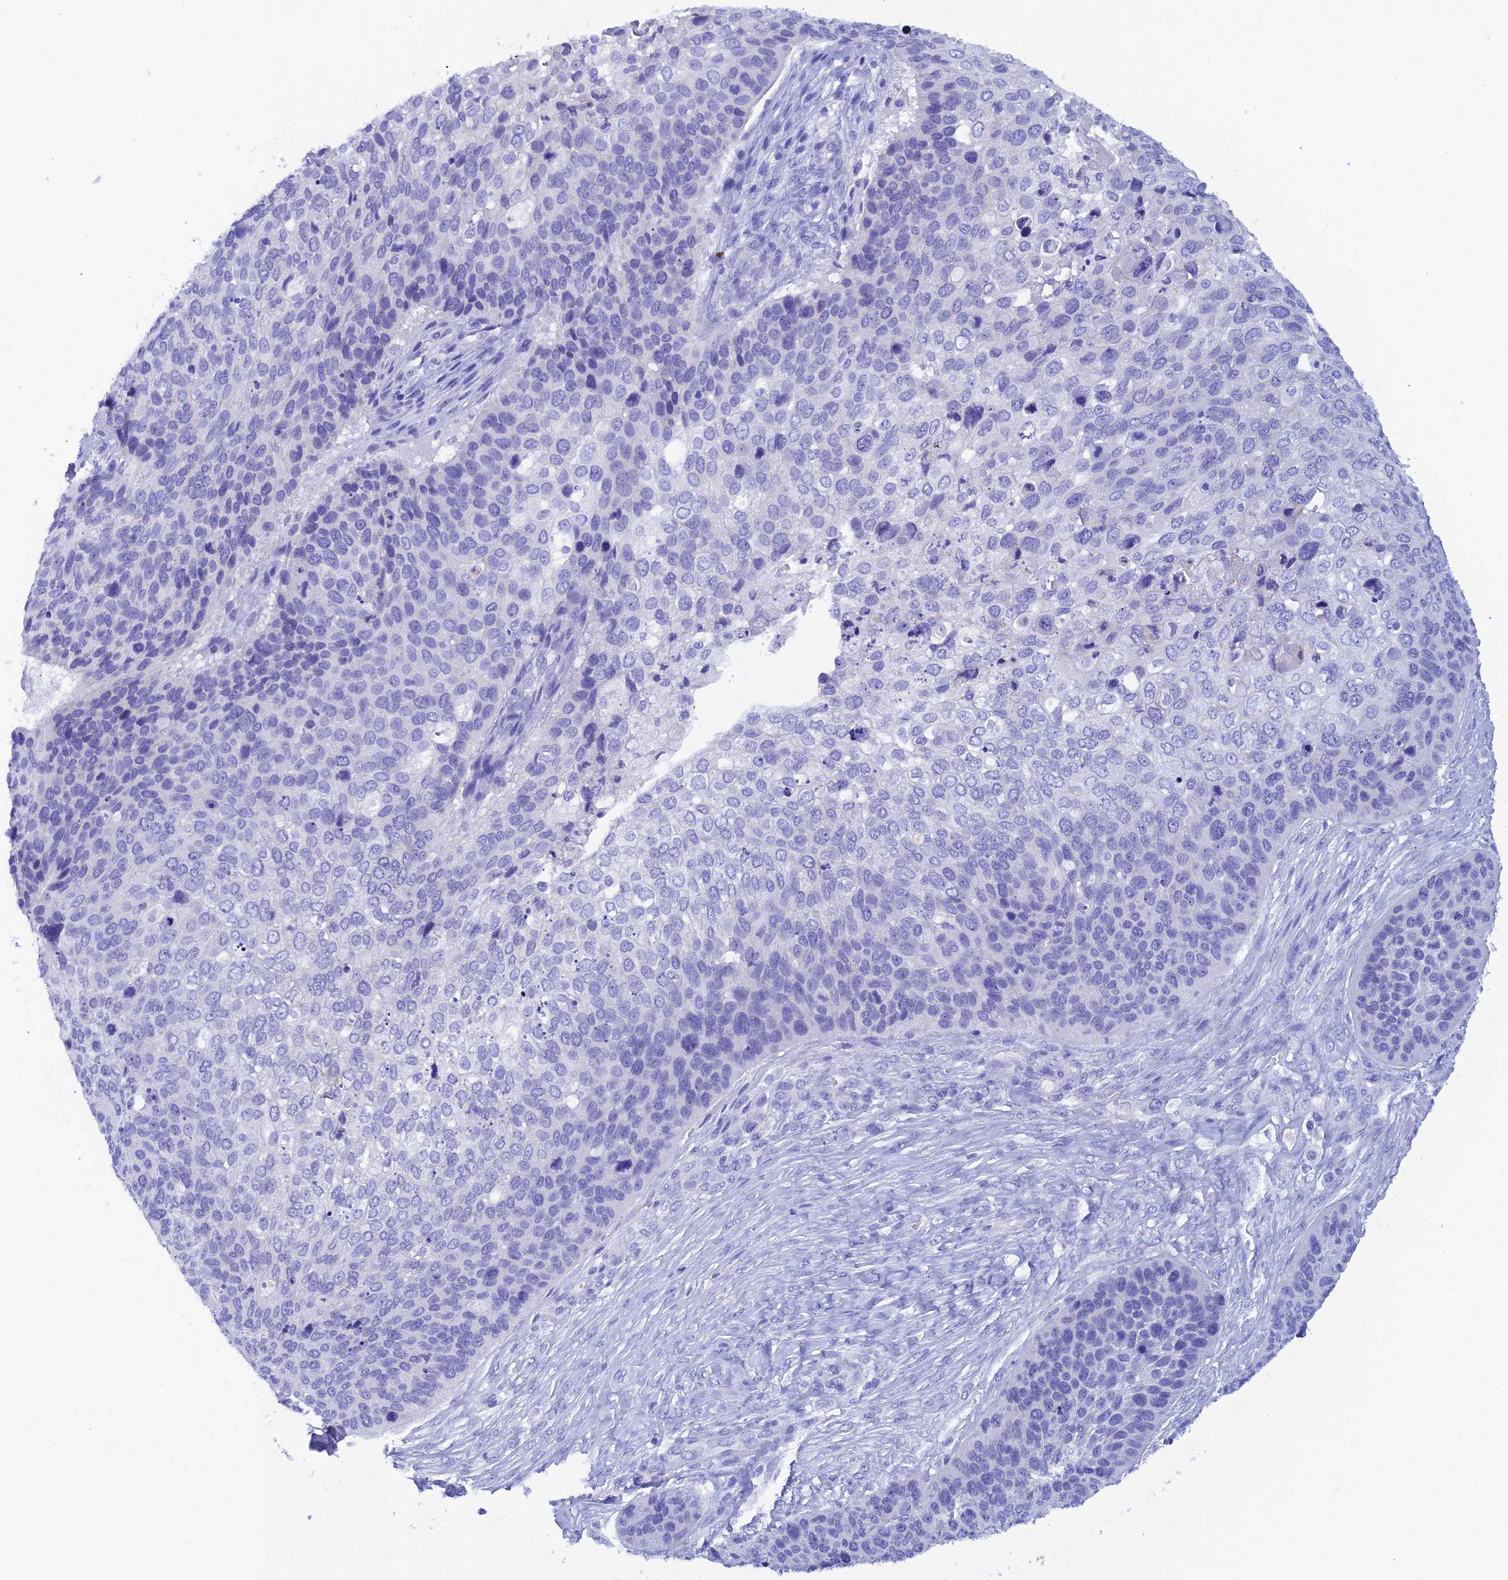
{"staining": {"intensity": "negative", "quantity": "none", "location": "none"}, "tissue": "skin cancer", "cell_type": "Tumor cells", "image_type": "cancer", "snomed": [{"axis": "morphology", "description": "Basal cell carcinoma"}, {"axis": "topography", "description": "Skin"}], "caption": "There is no significant staining in tumor cells of basal cell carcinoma (skin). The staining was performed using DAB to visualize the protein expression in brown, while the nuclei were stained in blue with hematoxylin (Magnification: 20x).", "gene": "REG1A", "patient": {"sex": "female", "age": 74}}